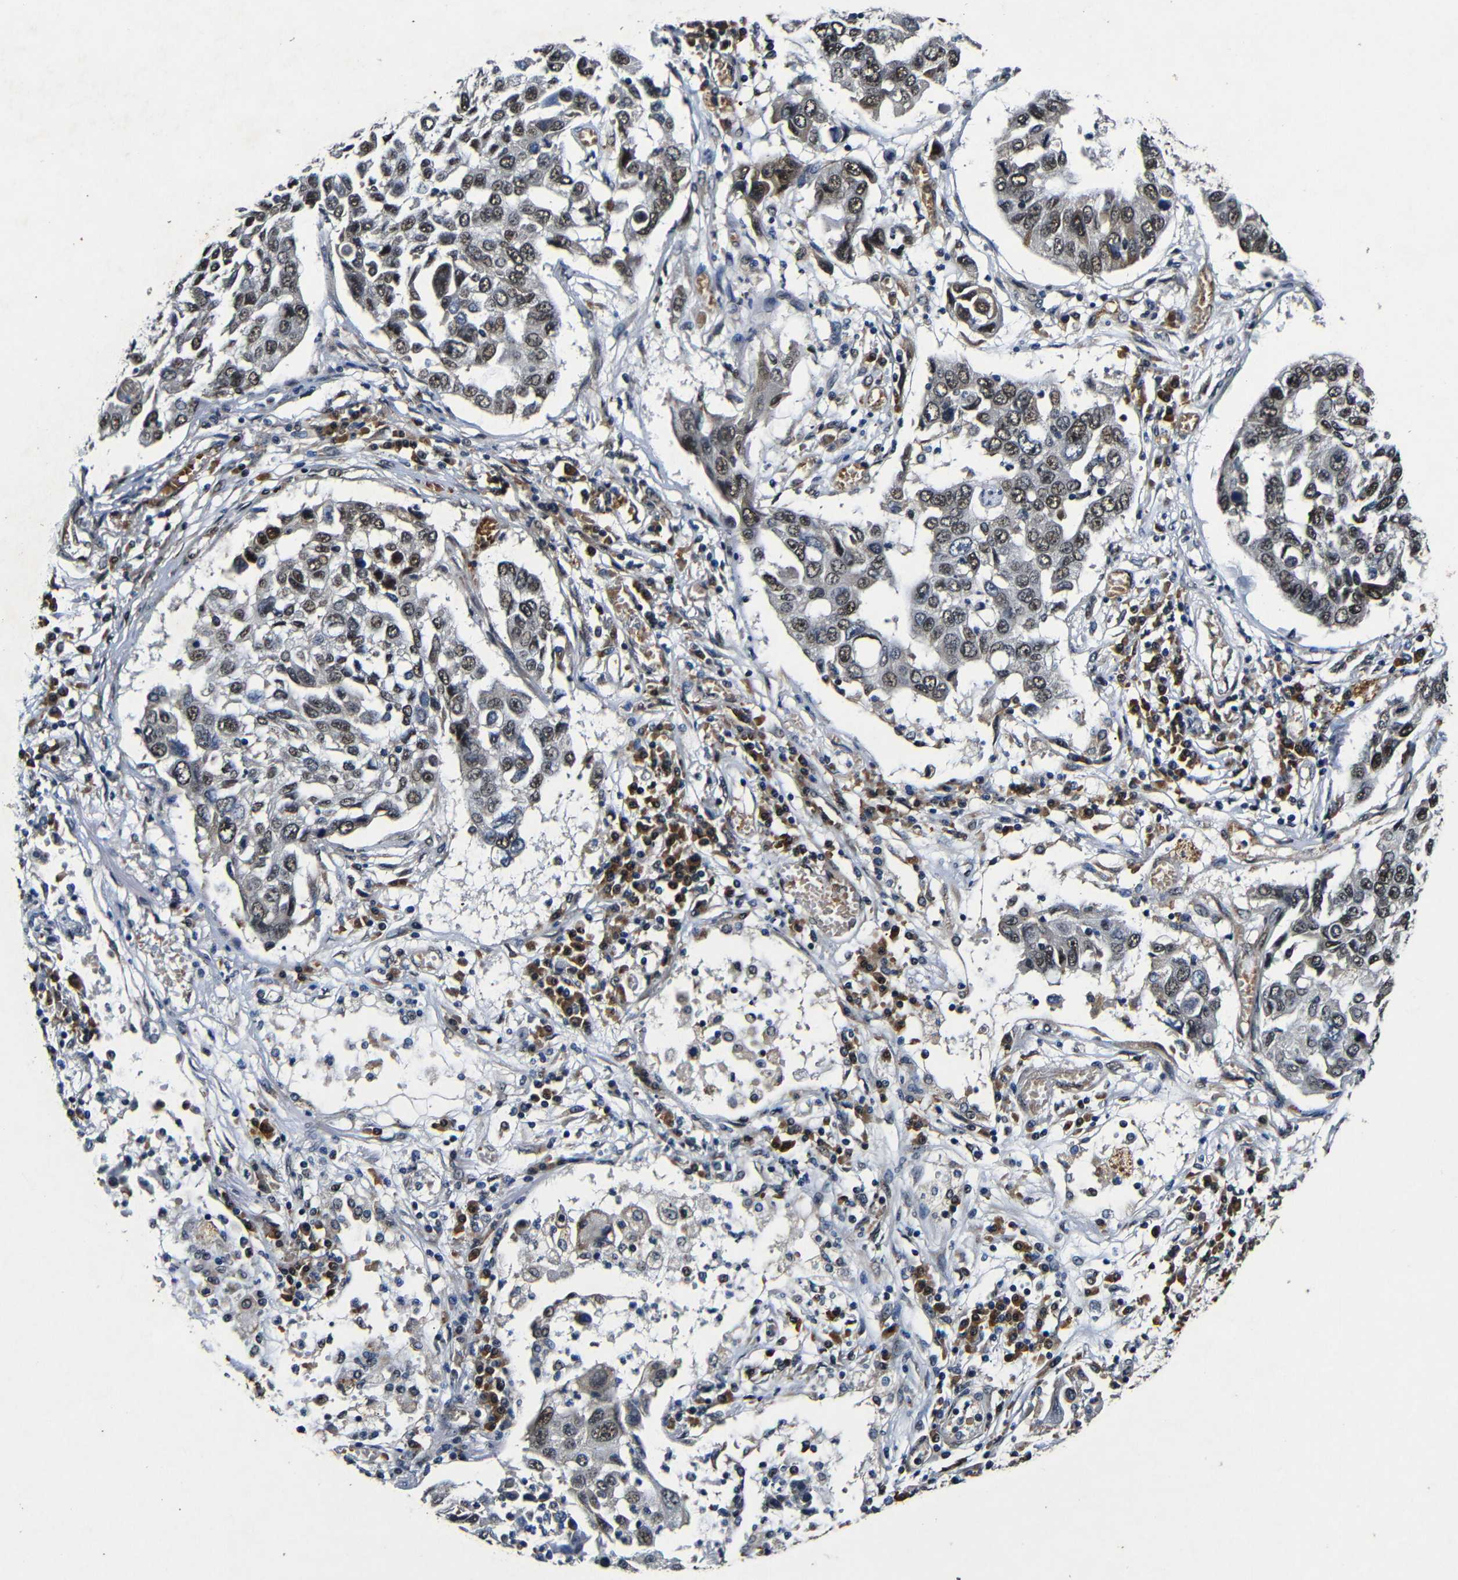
{"staining": {"intensity": "moderate", "quantity": ">75%", "location": "nuclear"}, "tissue": "lung cancer", "cell_type": "Tumor cells", "image_type": "cancer", "snomed": [{"axis": "morphology", "description": "Squamous cell carcinoma, NOS"}, {"axis": "topography", "description": "Lung"}], "caption": "An image showing moderate nuclear expression in approximately >75% of tumor cells in lung cancer, as visualized by brown immunohistochemical staining.", "gene": "FOXD4", "patient": {"sex": "male", "age": 71}}